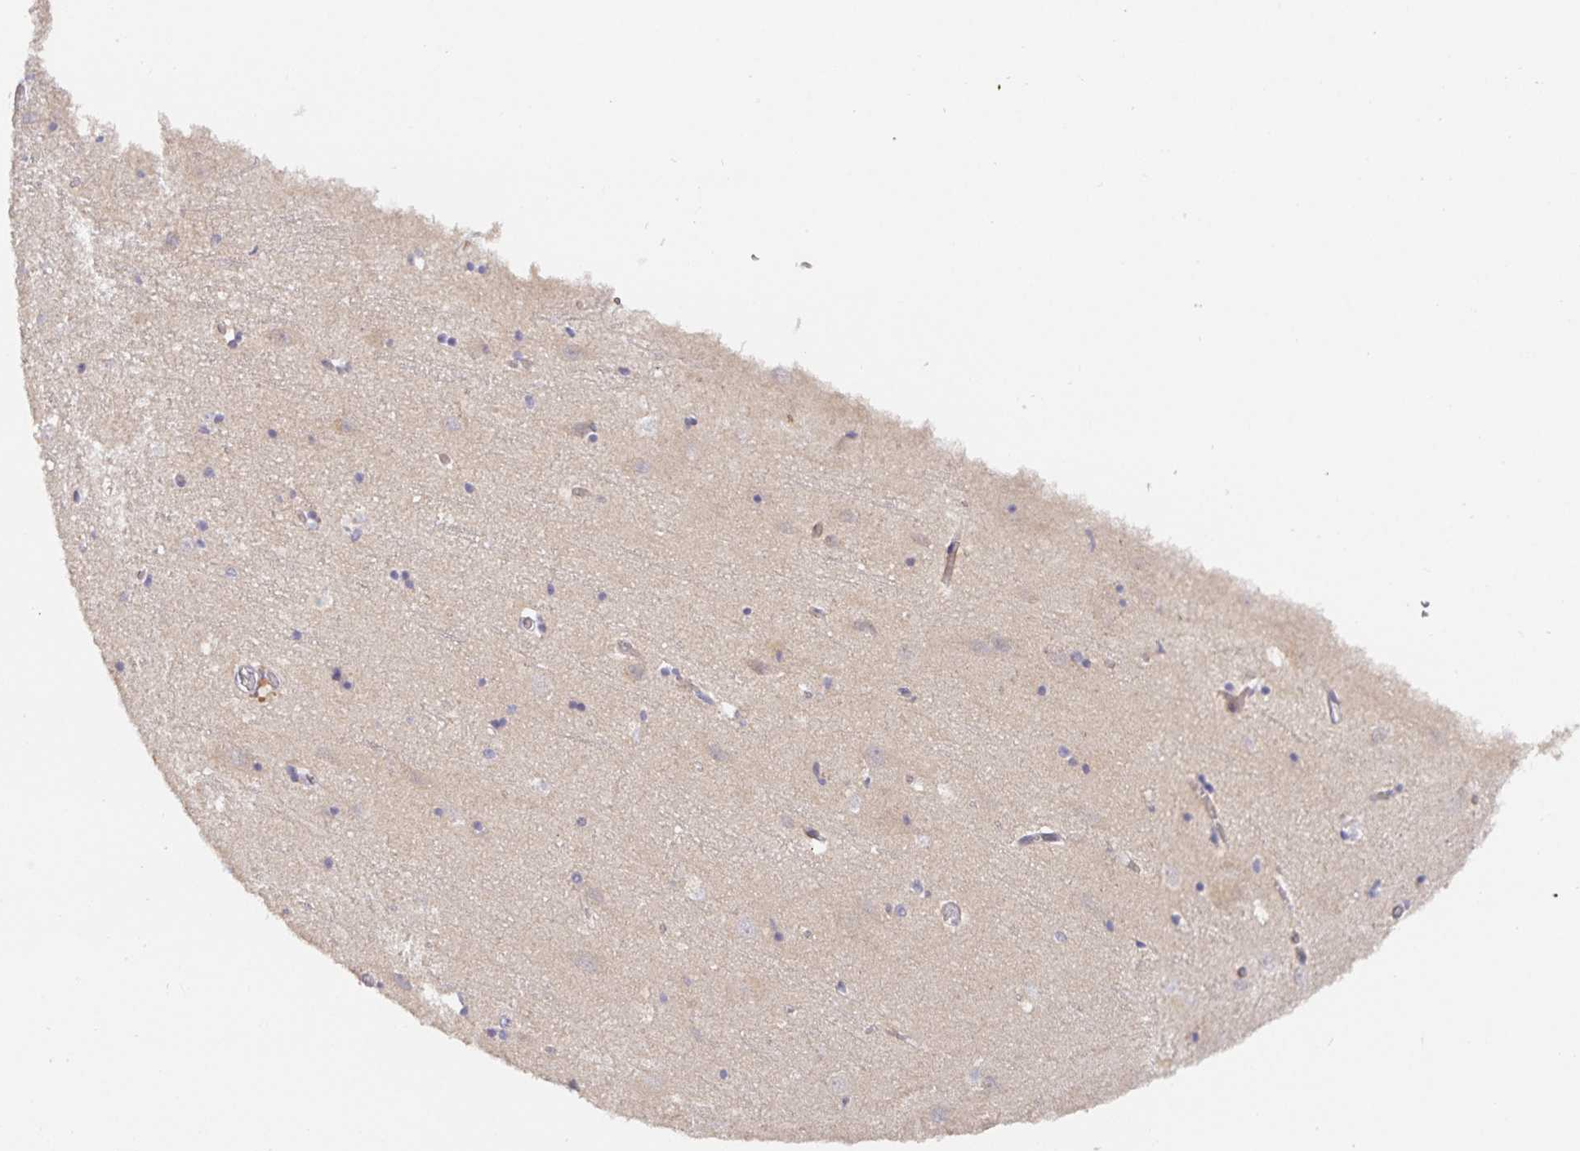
{"staining": {"intensity": "weak", "quantity": "25%-75%", "location": "cytoplasmic/membranous"}, "tissue": "cerebral cortex", "cell_type": "Endothelial cells", "image_type": "normal", "snomed": [{"axis": "morphology", "description": "Normal tissue, NOS"}, {"axis": "topography", "description": "Cerebral cortex"}], "caption": "Weak cytoplasmic/membranous expression for a protein is appreciated in approximately 25%-75% of endothelial cells of benign cerebral cortex using immunohistochemistry (IHC).", "gene": "ZDHHC11B", "patient": {"sex": "male", "age": 70}}